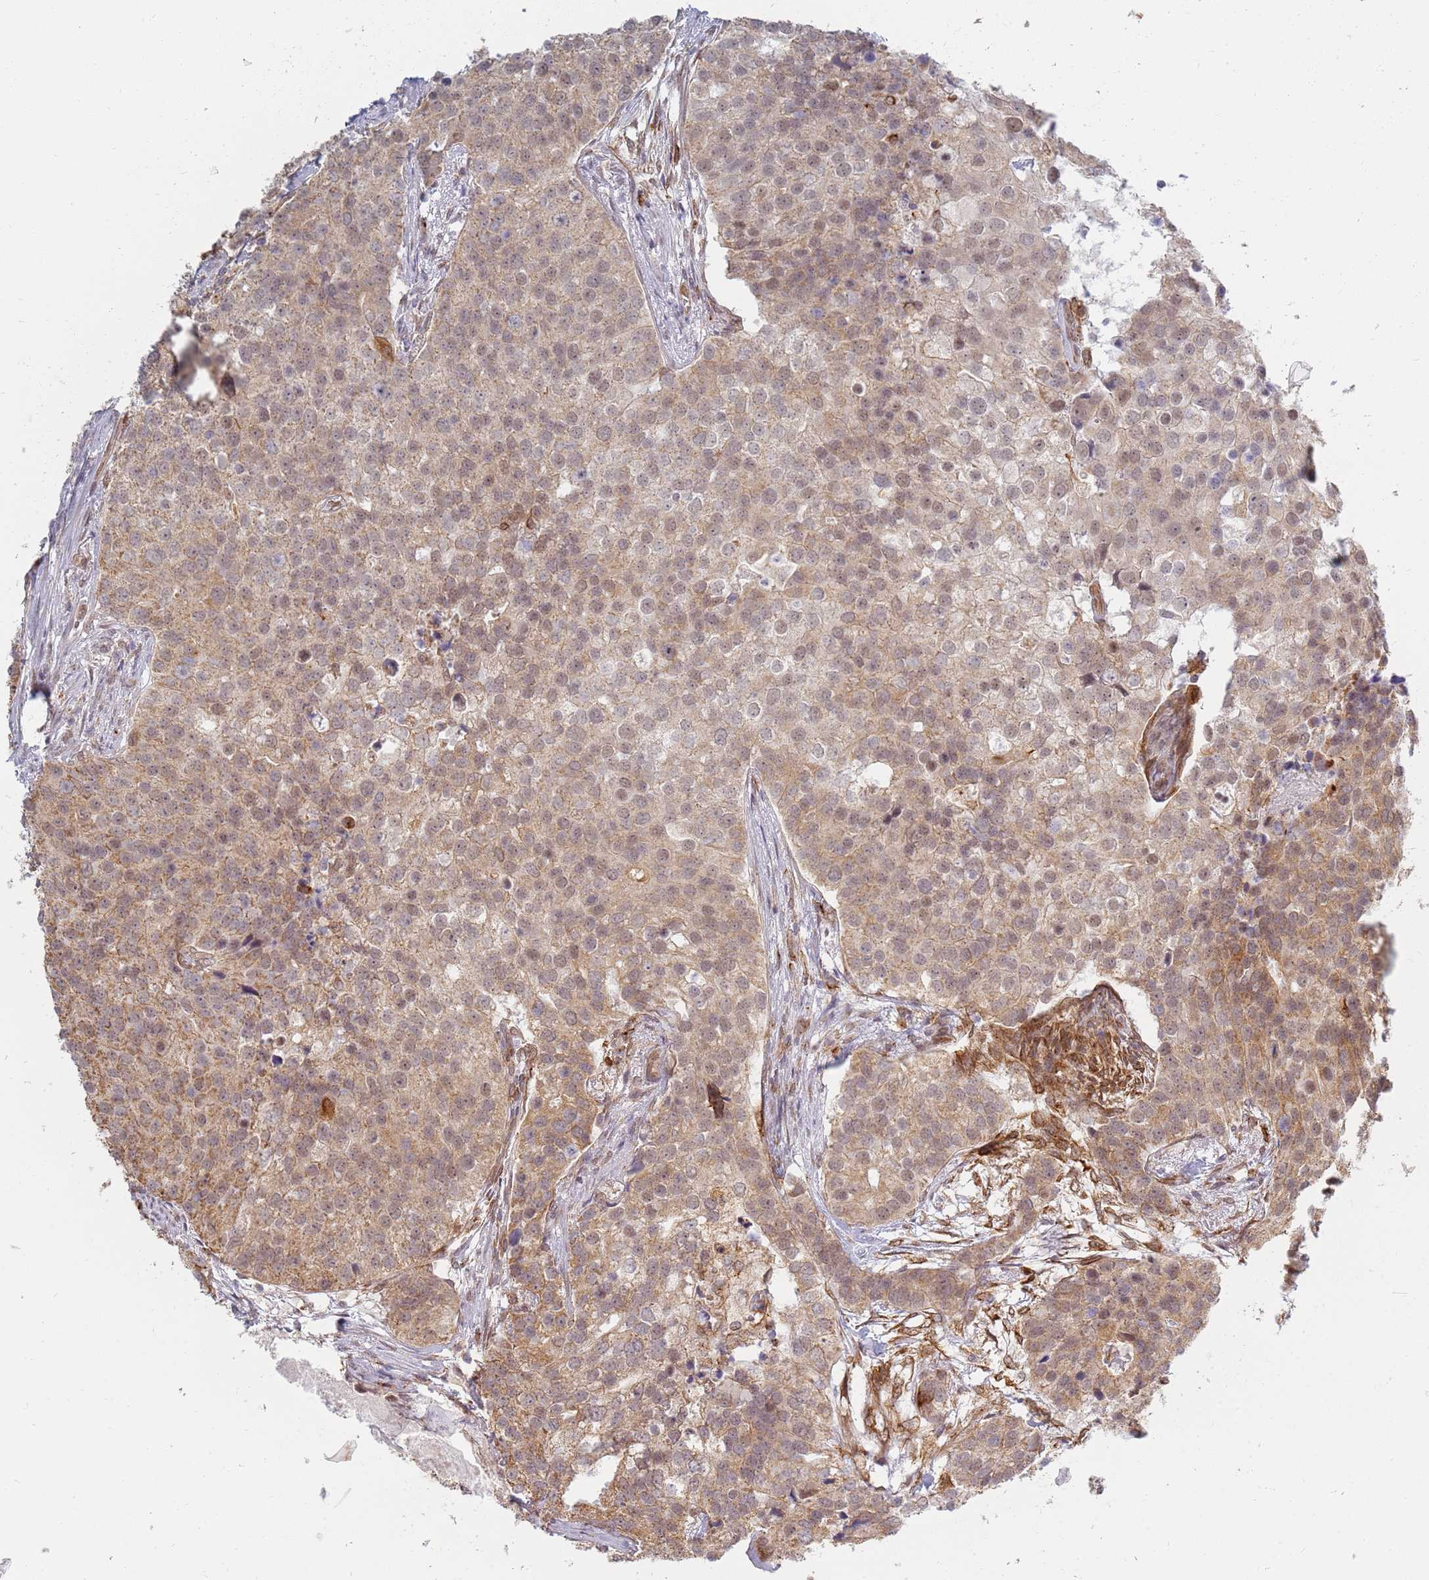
{"staining": {"intensity": "moderate", "quantity": ">75%", "location": "cytoplasmic/membranous,nuclear"}, "tissue": "prostate cancer", "cell_type": "Tumor cells", "image_type": "cancer", "snomed": [{"axis": "morphology", "description": "Adenocarcinoma, High grade"}, {"axis": "topography", "description": "Prostate"}], "caption": "This is a histology image of IHC staining of adenocarcinoma (high-grade) (prostate), which shows moderate staining in the cytoplasmic/membranous and nuclear of tumor cells.", "gene": "CEP170", "patient": {"sex": "male", "age": 62}}